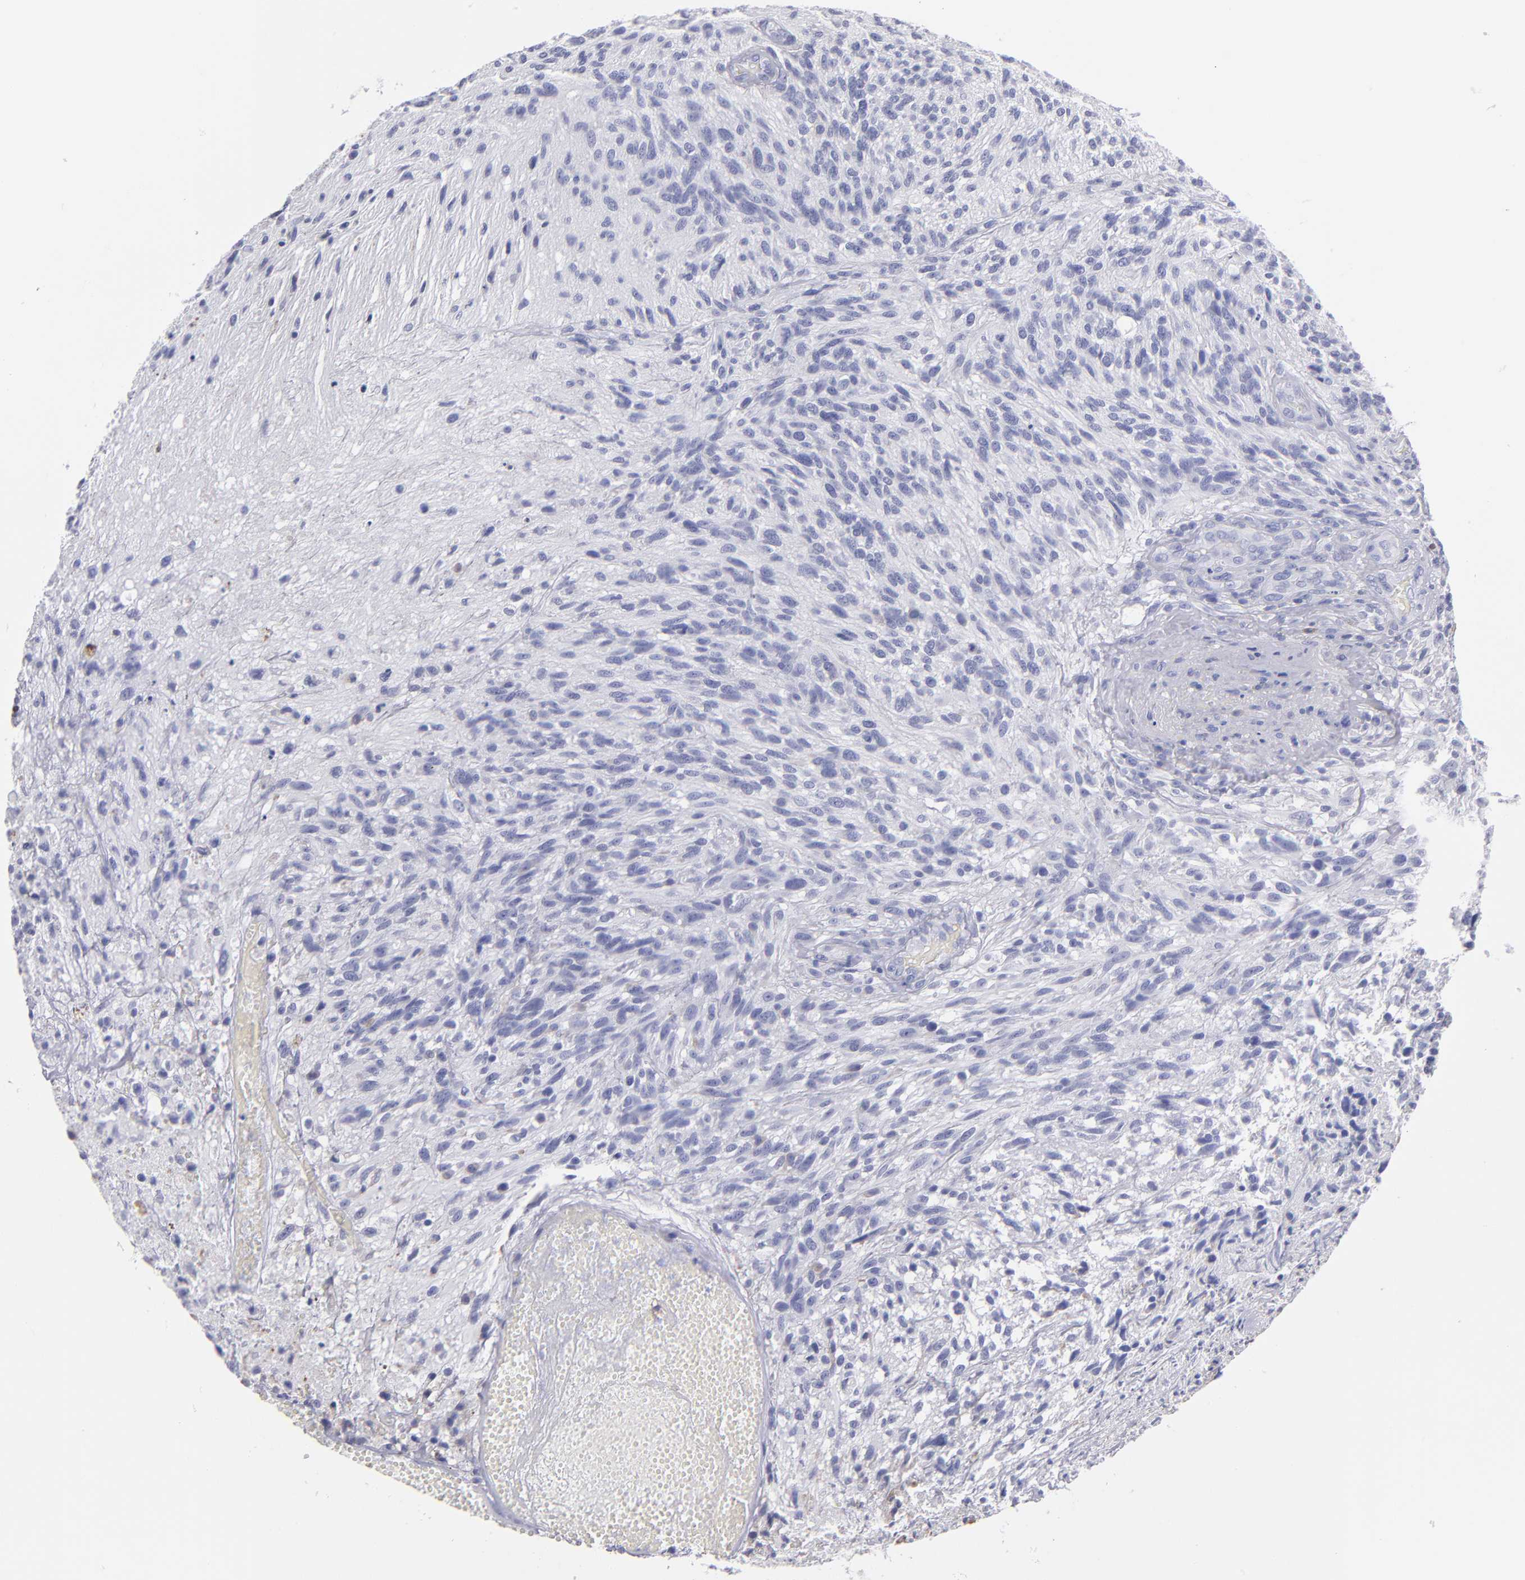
{"staining": {"intensity": "negative", "quantity": "none", "location": "none"}, "tissue": "glioma", "cell_type": "Tumor cells", "image_type": "cancer", "snomed": [{"axis": "morphology", "description": "Normal tissue, NOS"}, {"axis": "morphology", "description": "Glioma, malignant, High grade"}, {"axis": "topography", "description": "Cerebral cortex"}], "caption": "The IHC histopathology image has no significant staining in tumor cells of high-grade glioma (malignant) tissue. Nuclei are stained in blue.", "gene": "MB", "patient": {"sex": "male", "age": 75}}